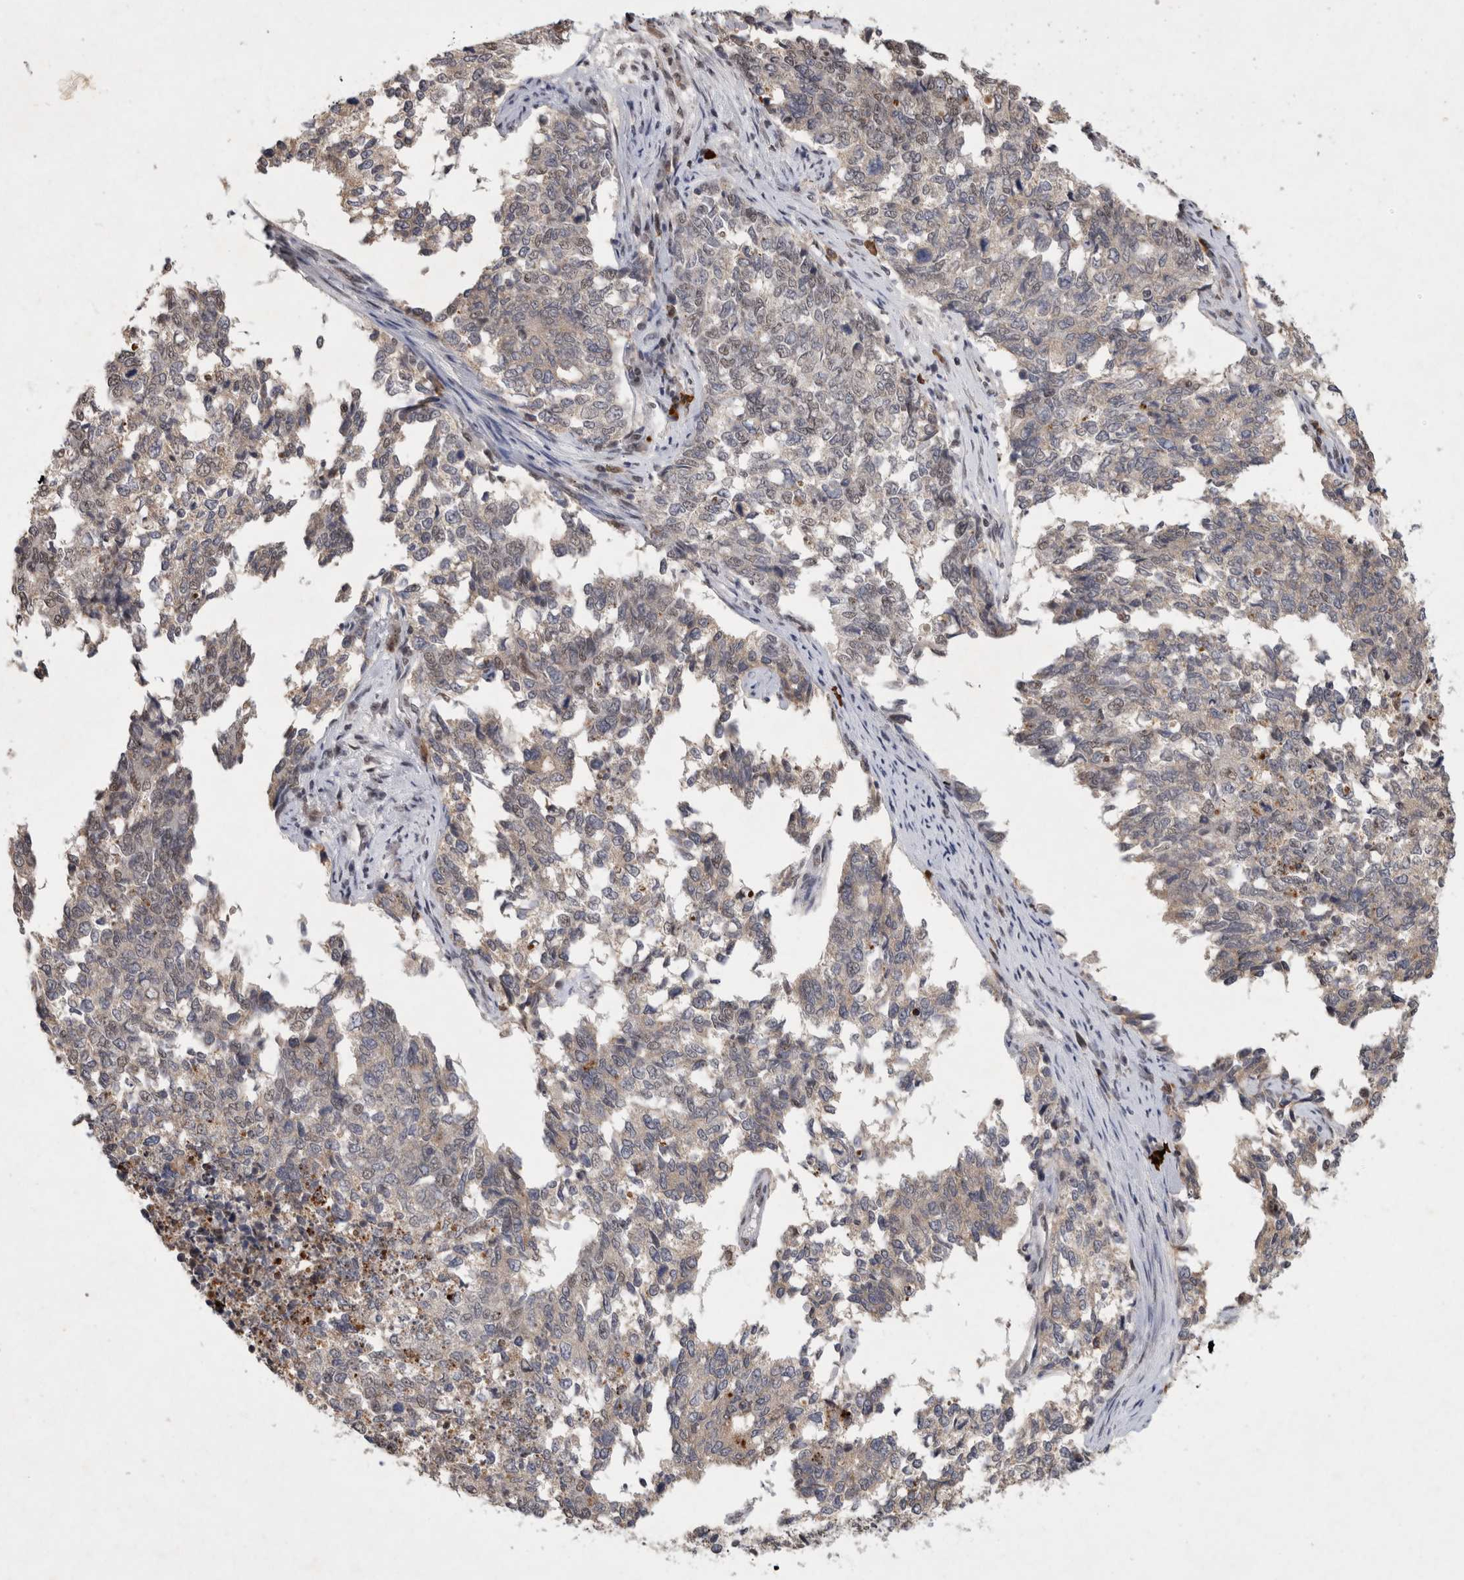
{"staining": {"intensity": "weak", "quantity": "25%-75%", "location": "nuclear"}, "tissue": "cervical cancer", "cell_type": "Tumor cells", "image_type": "cancer", "snomed": [{"axis": "morphology", "description": "Squamous cell carcinoma, NOS"}, {"axis": "topography", "description": "Cervix"}], "caption": "This is a micrograph of immunohistochemistry (IHC) staining of squamous cell carcinoma (cervical), which shows weak expression in the nuclear of tumor cells.", "gene": "XRCC5", "patient": {"sex": "female", "age": 63}}